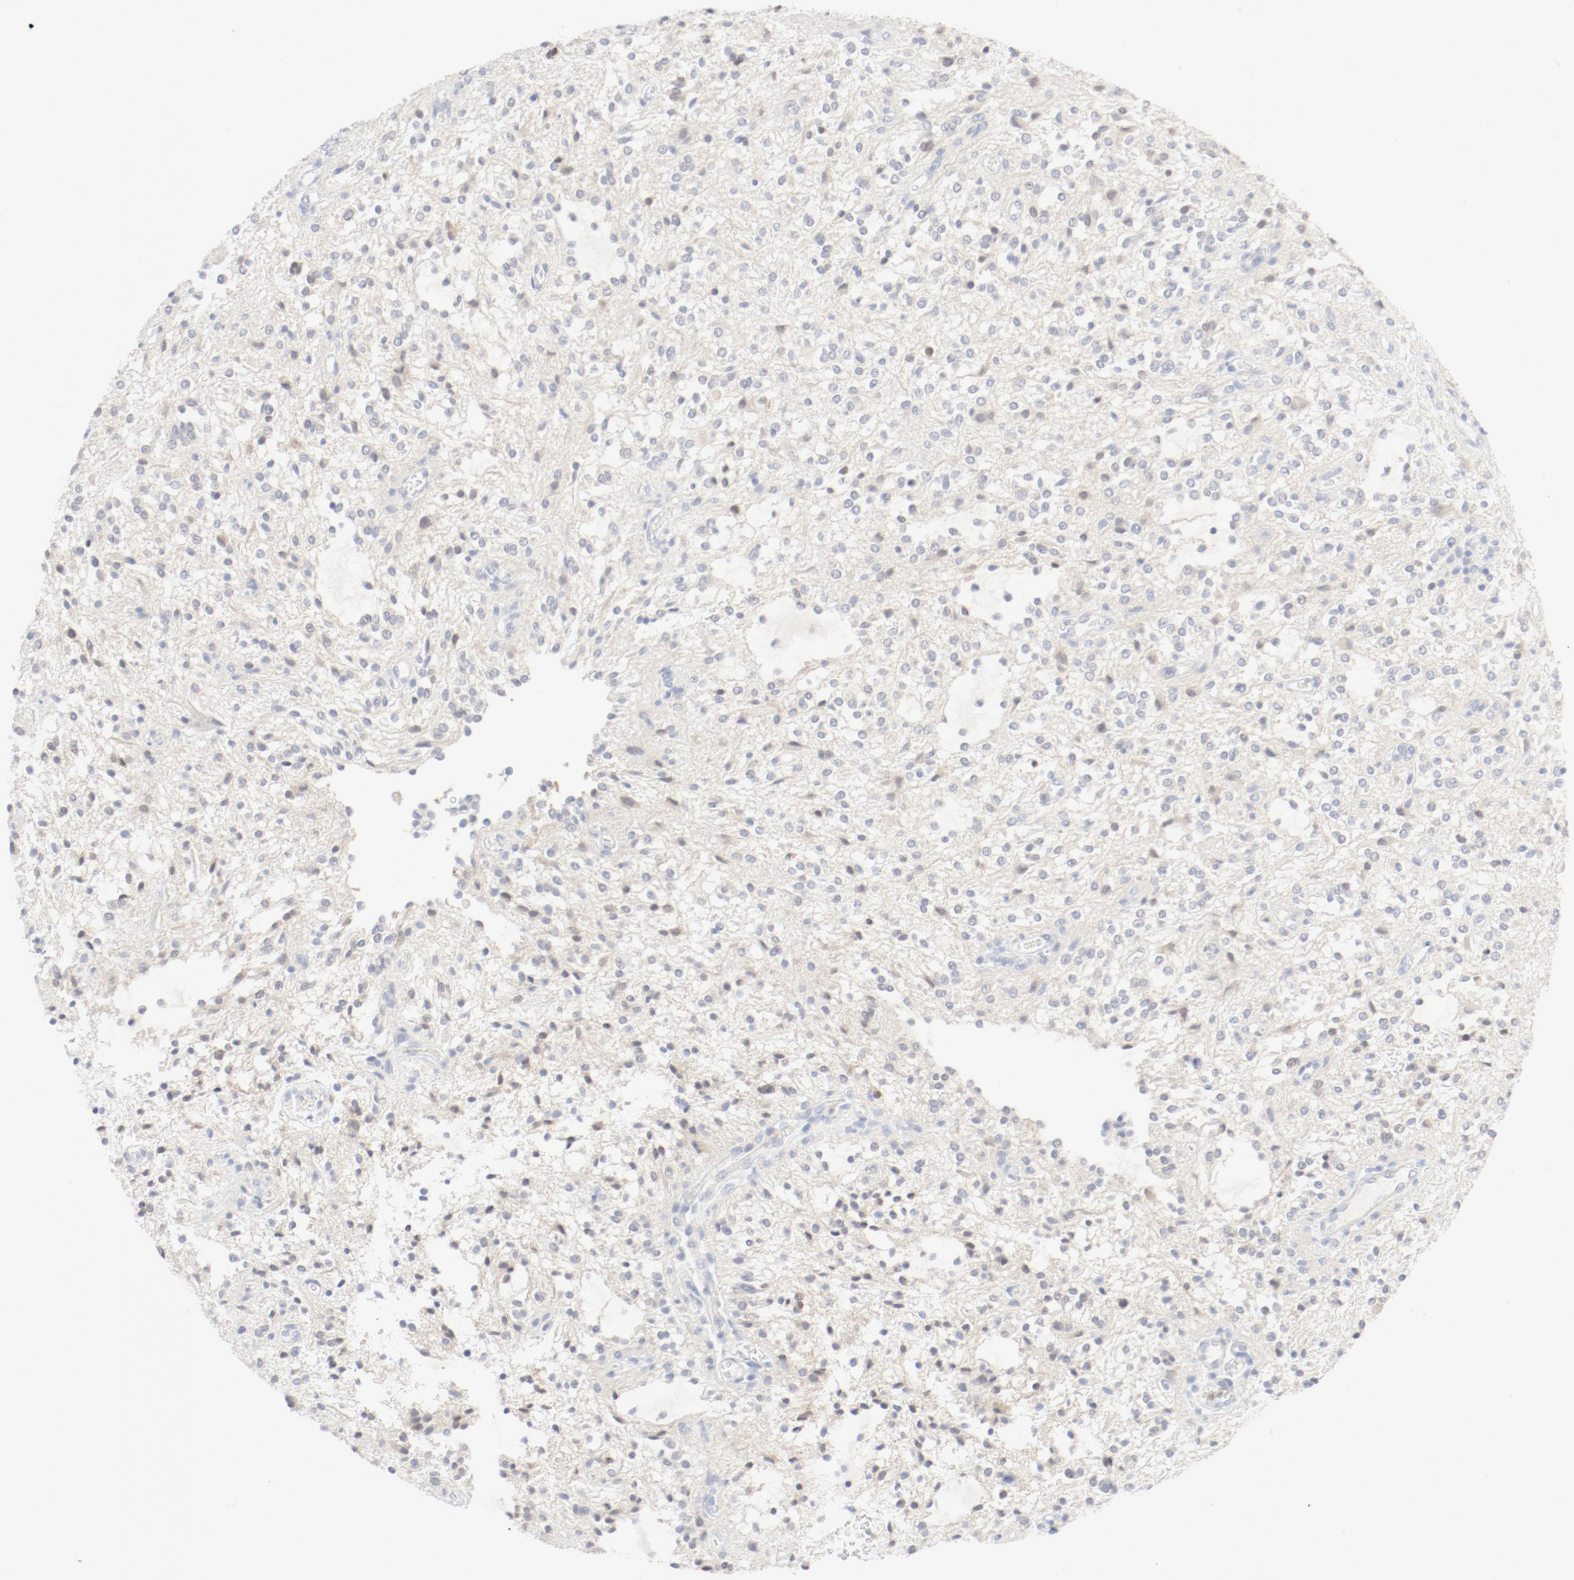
{"staining": {"intensity": "weak", "quantity": "<25%", "location": "cytoplasmic/membranous"}, "tissue": "glioma", "cell_type": "Tumor cells", "image_type": "cancer", "snomed": [{"axis": "morphology", "description": "Glioma, malignant, NOS"}, {"axis": "topography", "description": "Cerebellum"}], "caption": "A micrograph of human glioma (malignant) is negative for staining in tumor cells.", "gene": "PGM1", "patient": {"sex": "female", "age": 10}}